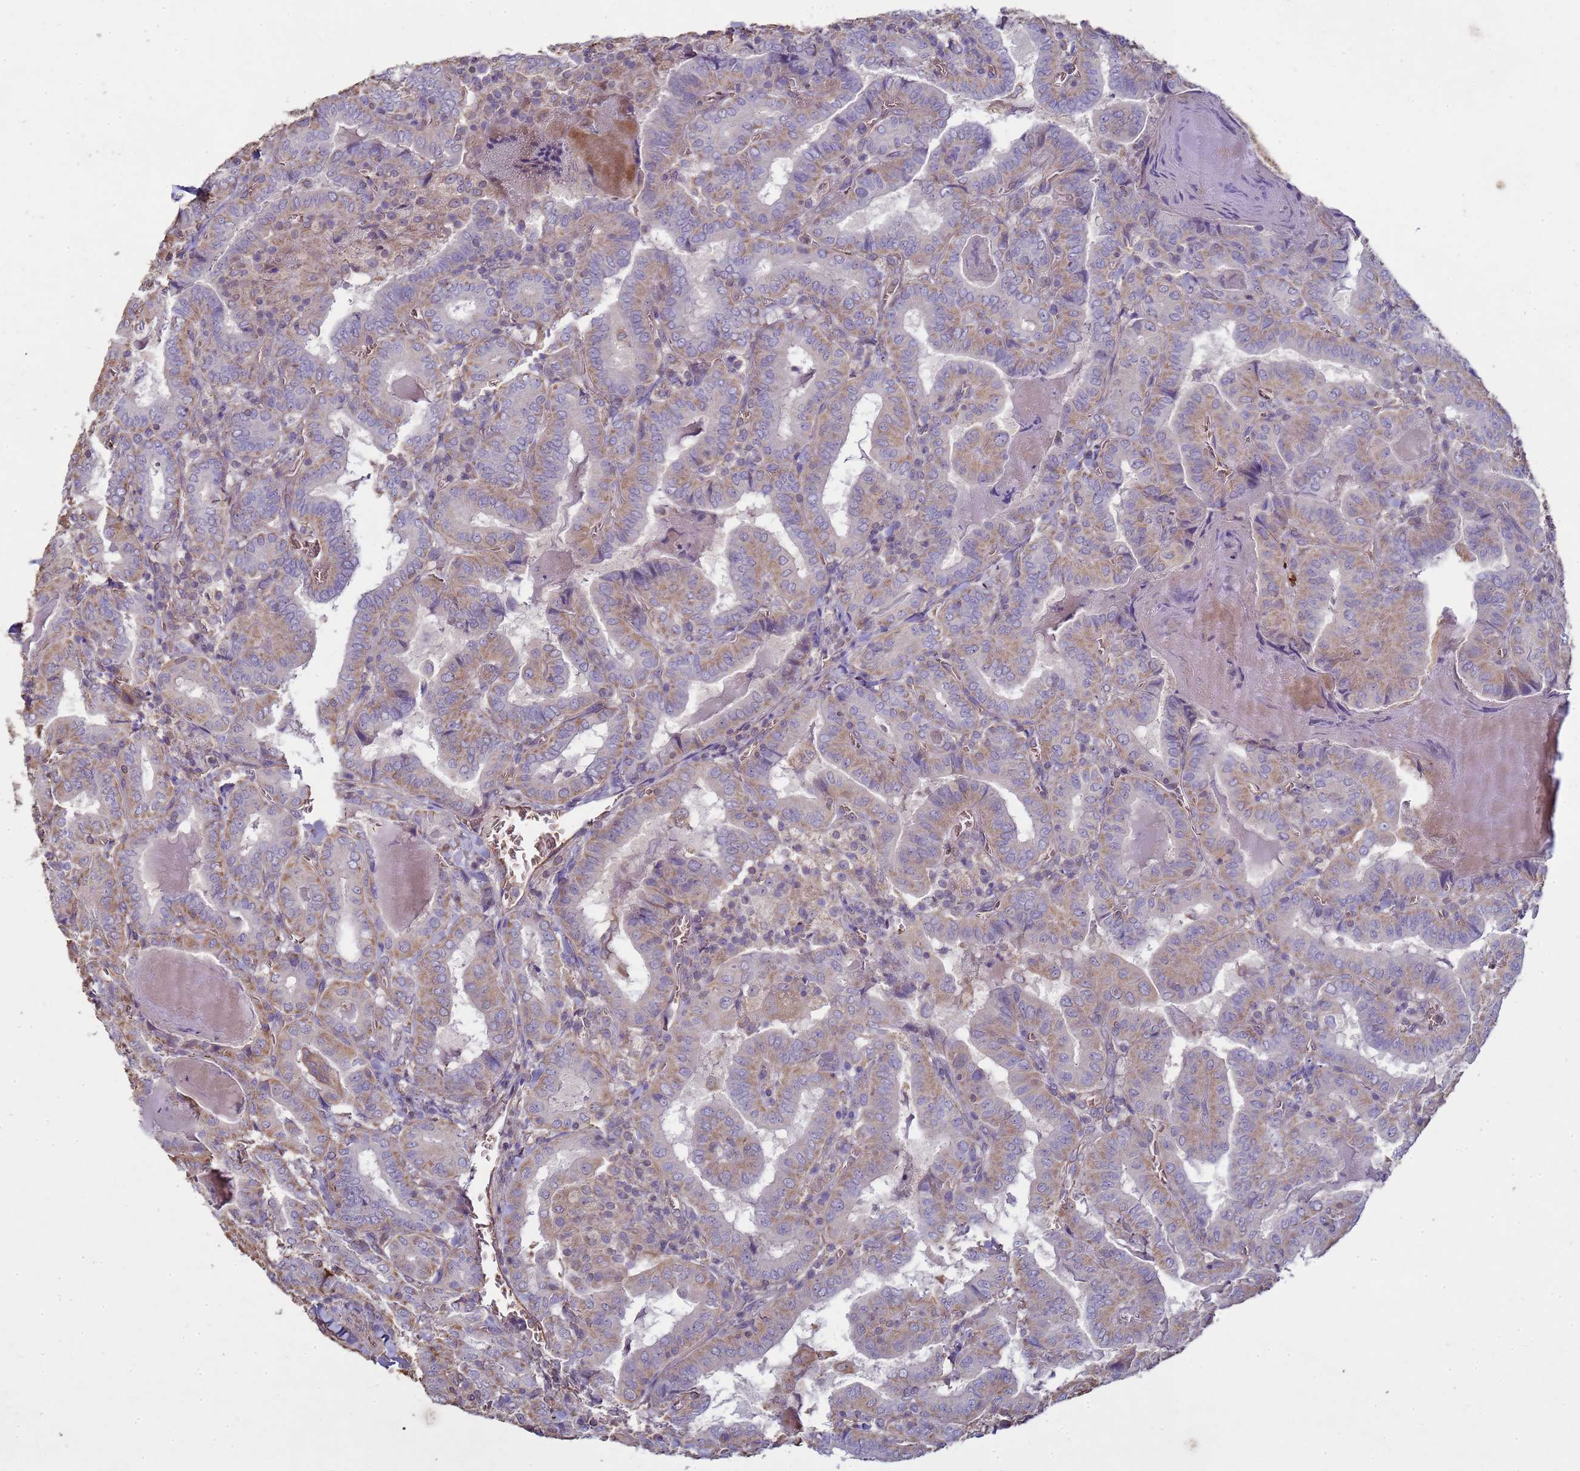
{"staining": {"intensity": "weak", "quantity": "25%-75%", "location": "cytoplasmic/membranous"}, "tissue": "thyroid cancer", "cell_type": "Tumor cells", "image_type": "cancer", "snomed": [{"axis": "morphology", "description": "Papillary adenocarcinoma, NOS"}, {"axis": "topography", "description": "Thyroid gland"}], "caption": "This is a photomicrograph of immunohistochemistry staining of thyroid cancer, which shows weak expression in the cytoplasmic/membranous of tumor cells.", "gene": "SGIP1", "patient": {"sex": "female", "age": 72}}